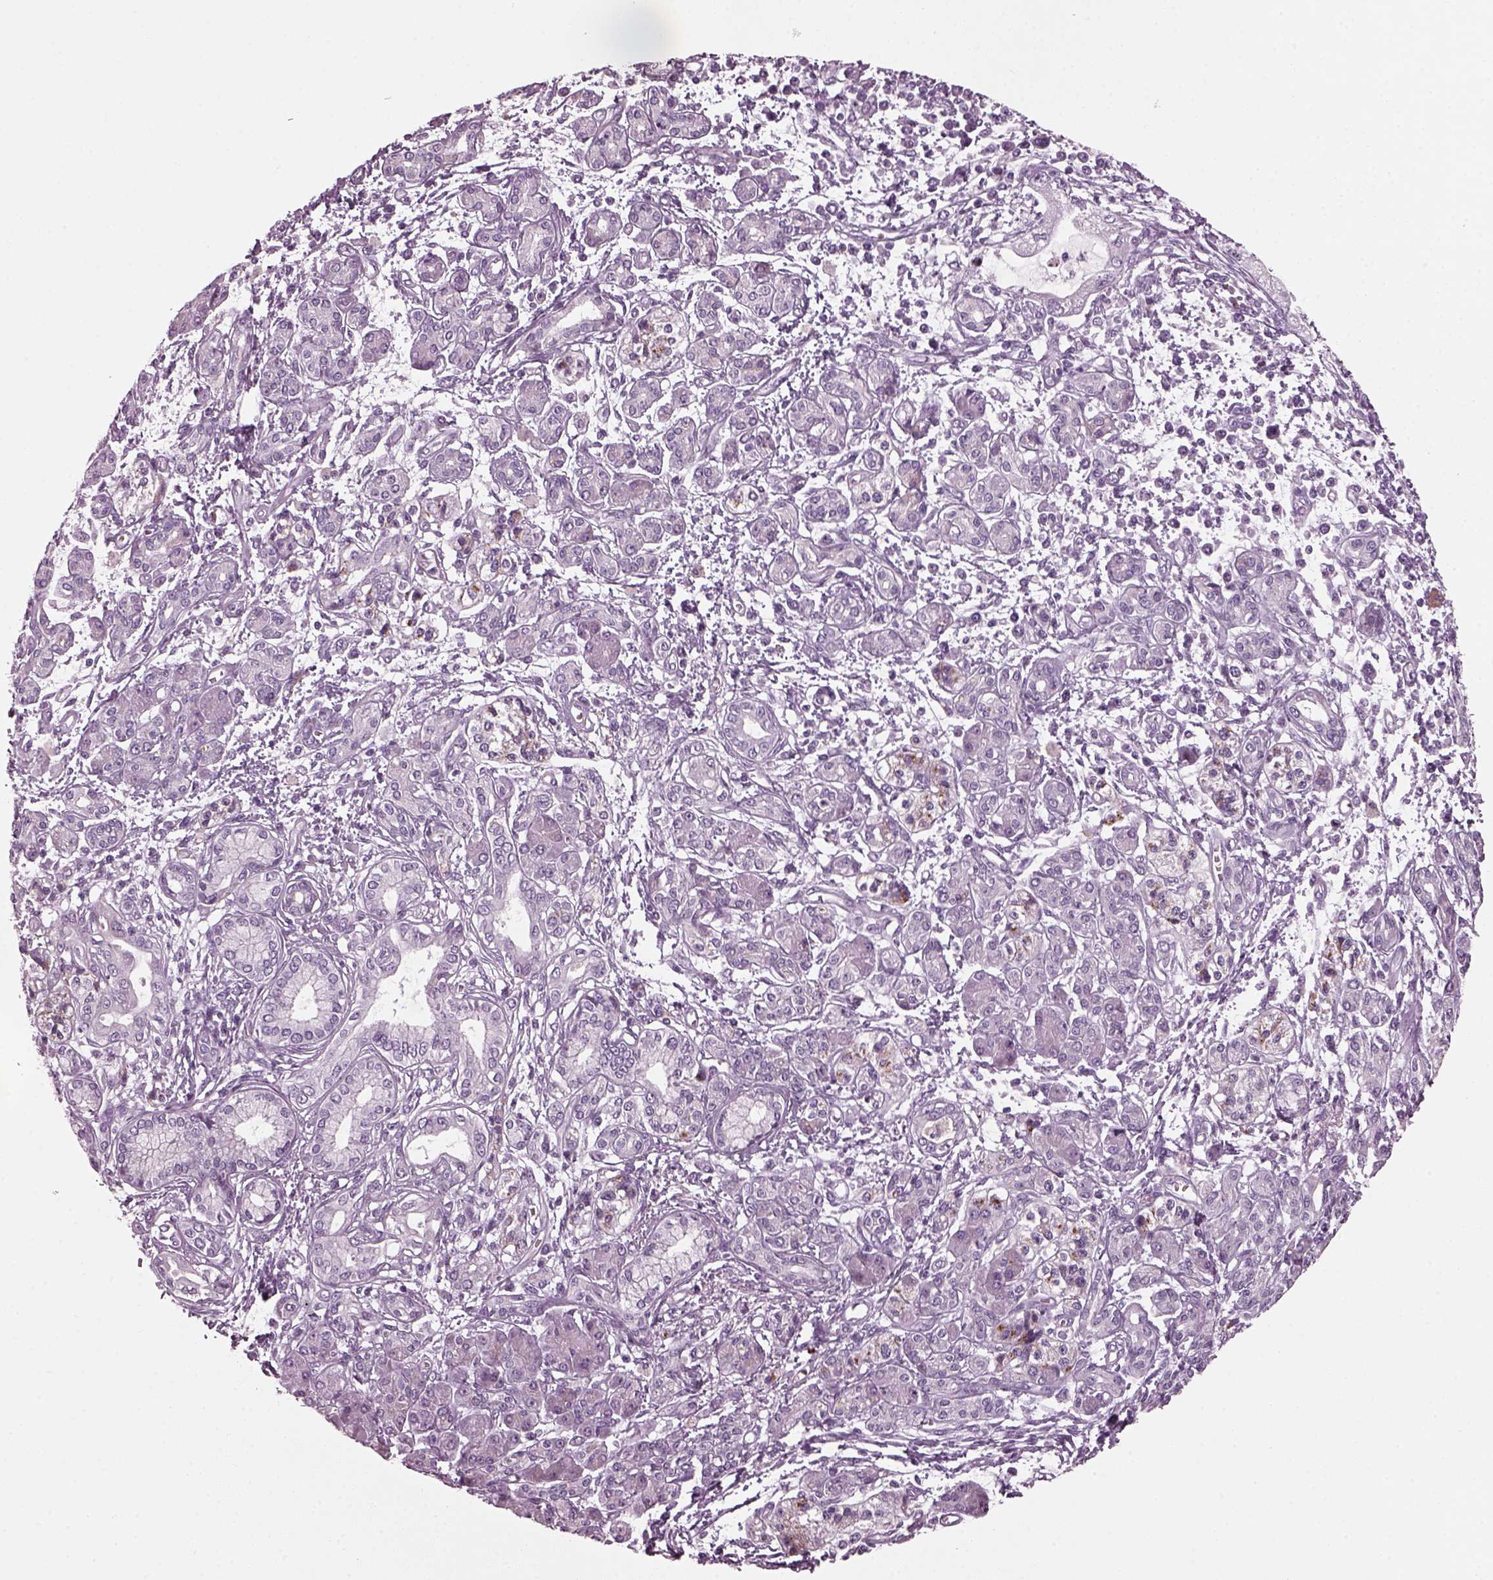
{"staining": {"intensity": "negative", "quantity": "none", "location": "none"}, "tissue": "pancreatic cancer", "cell_type": "Tumor cells", "image_type": "cancer", "snomed": [{"axis": "morphology", "description": "Adenocarcinoma, NOS"}, {"axis": "topography", "description": "Pancreas"}], "caption": "This micrograph is of pancreatic cancer stained with immunohistochemistry to label a protein in brown with the nuclei are counter-stained blue. There is no expression in tumor cells.", "gene": "DPYSL5", "patient": {"sex": "male", "age": 70}}